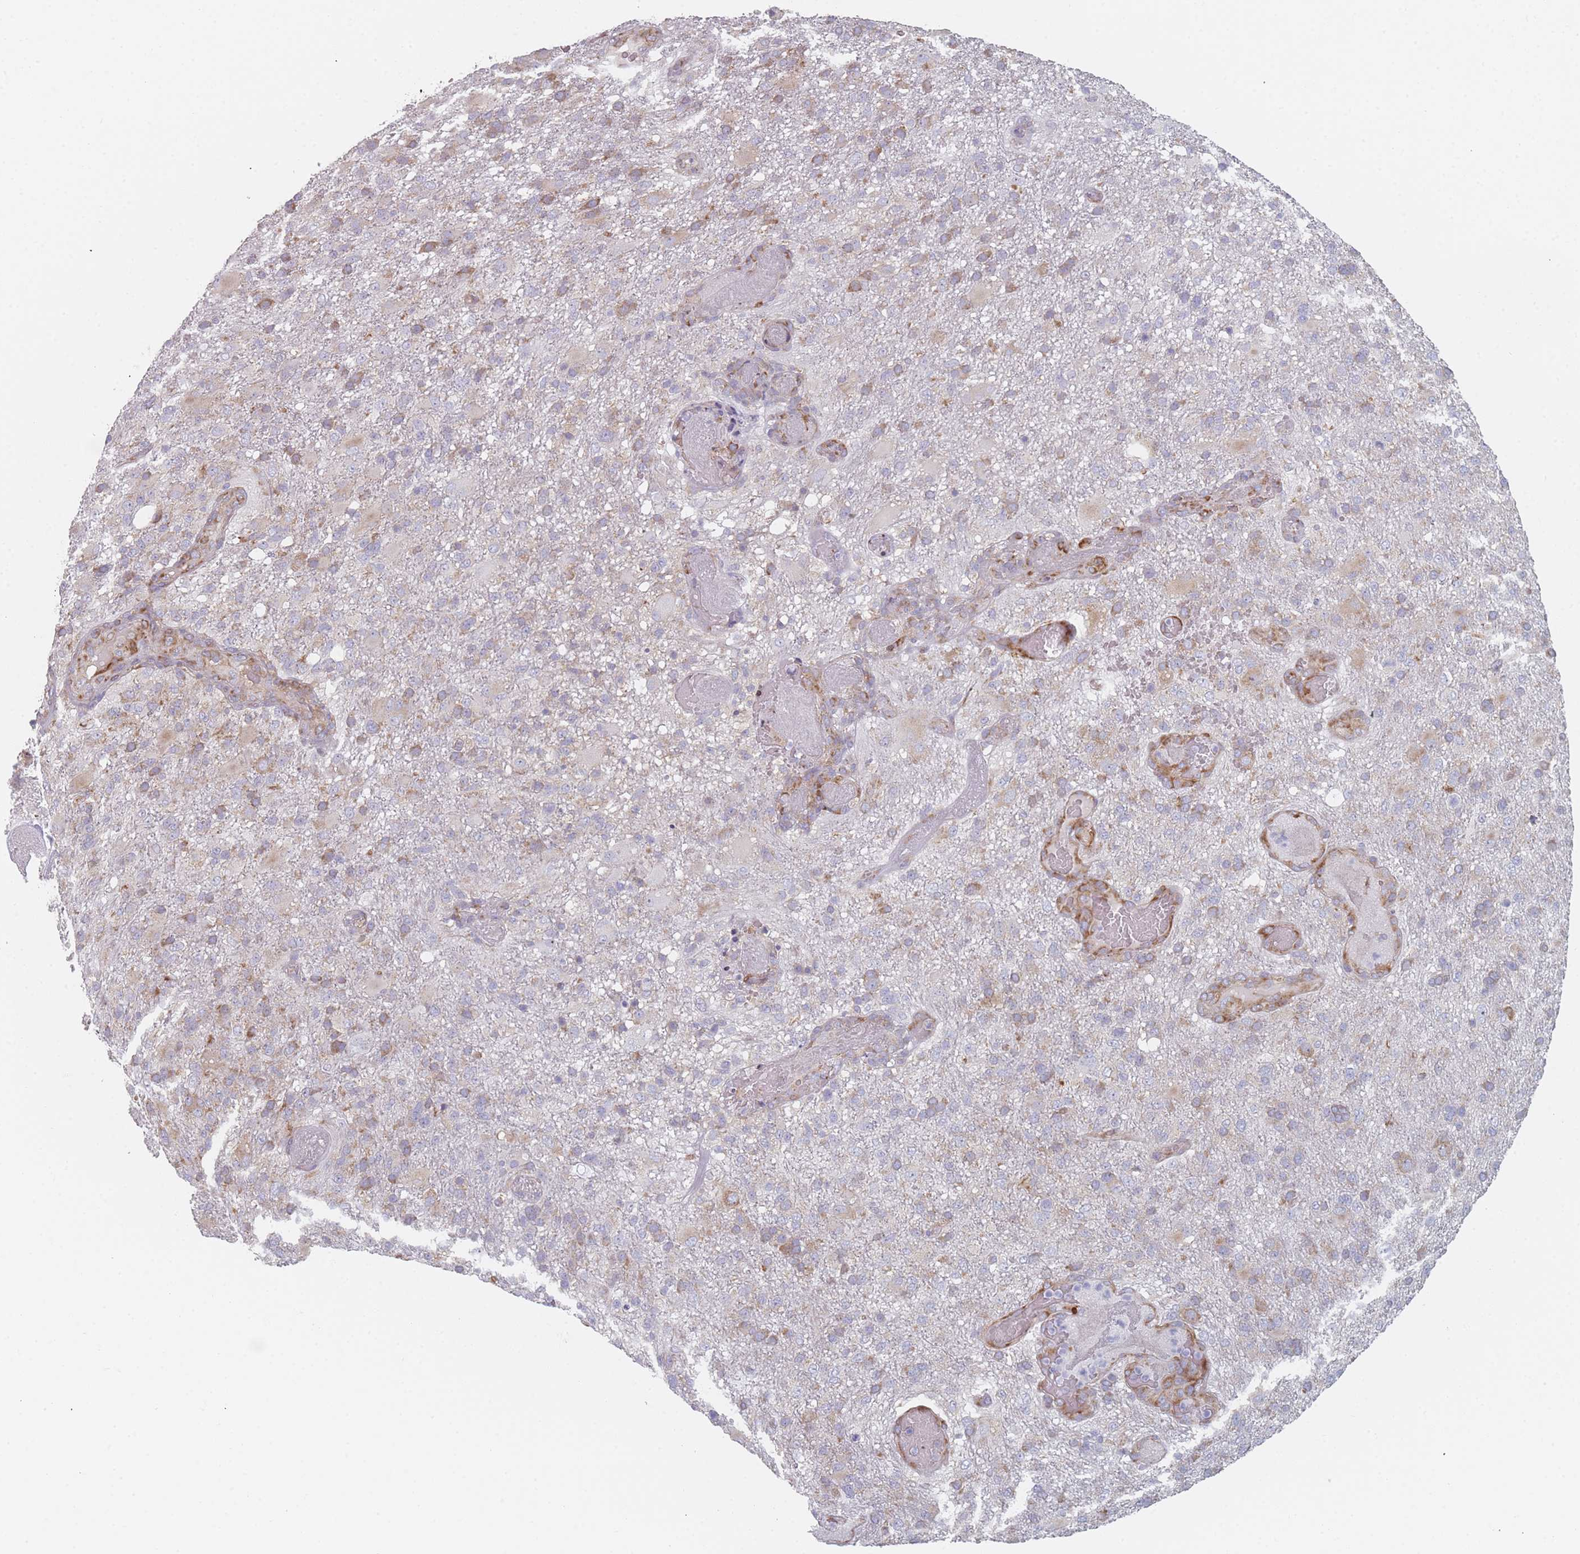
{"staining": {"intensity": "weak", "quantity": "<25%", "location": "cytoplasmic/membranous"}, "tissue": "glioma", "cell_type": "Tumor cells", "image_type": "cancer", "snomed": [{"axis": "morphology", "description": "Glioma, malignant, High grade"}, {"axis": "topography", "description": "Brain"}], "caption": "Protein analysis of malignant glioma (high-grade) displays no significant staining in tumor cells.", "gene": "CACNG5", "patient": {"sex": "female", "age": 74}}